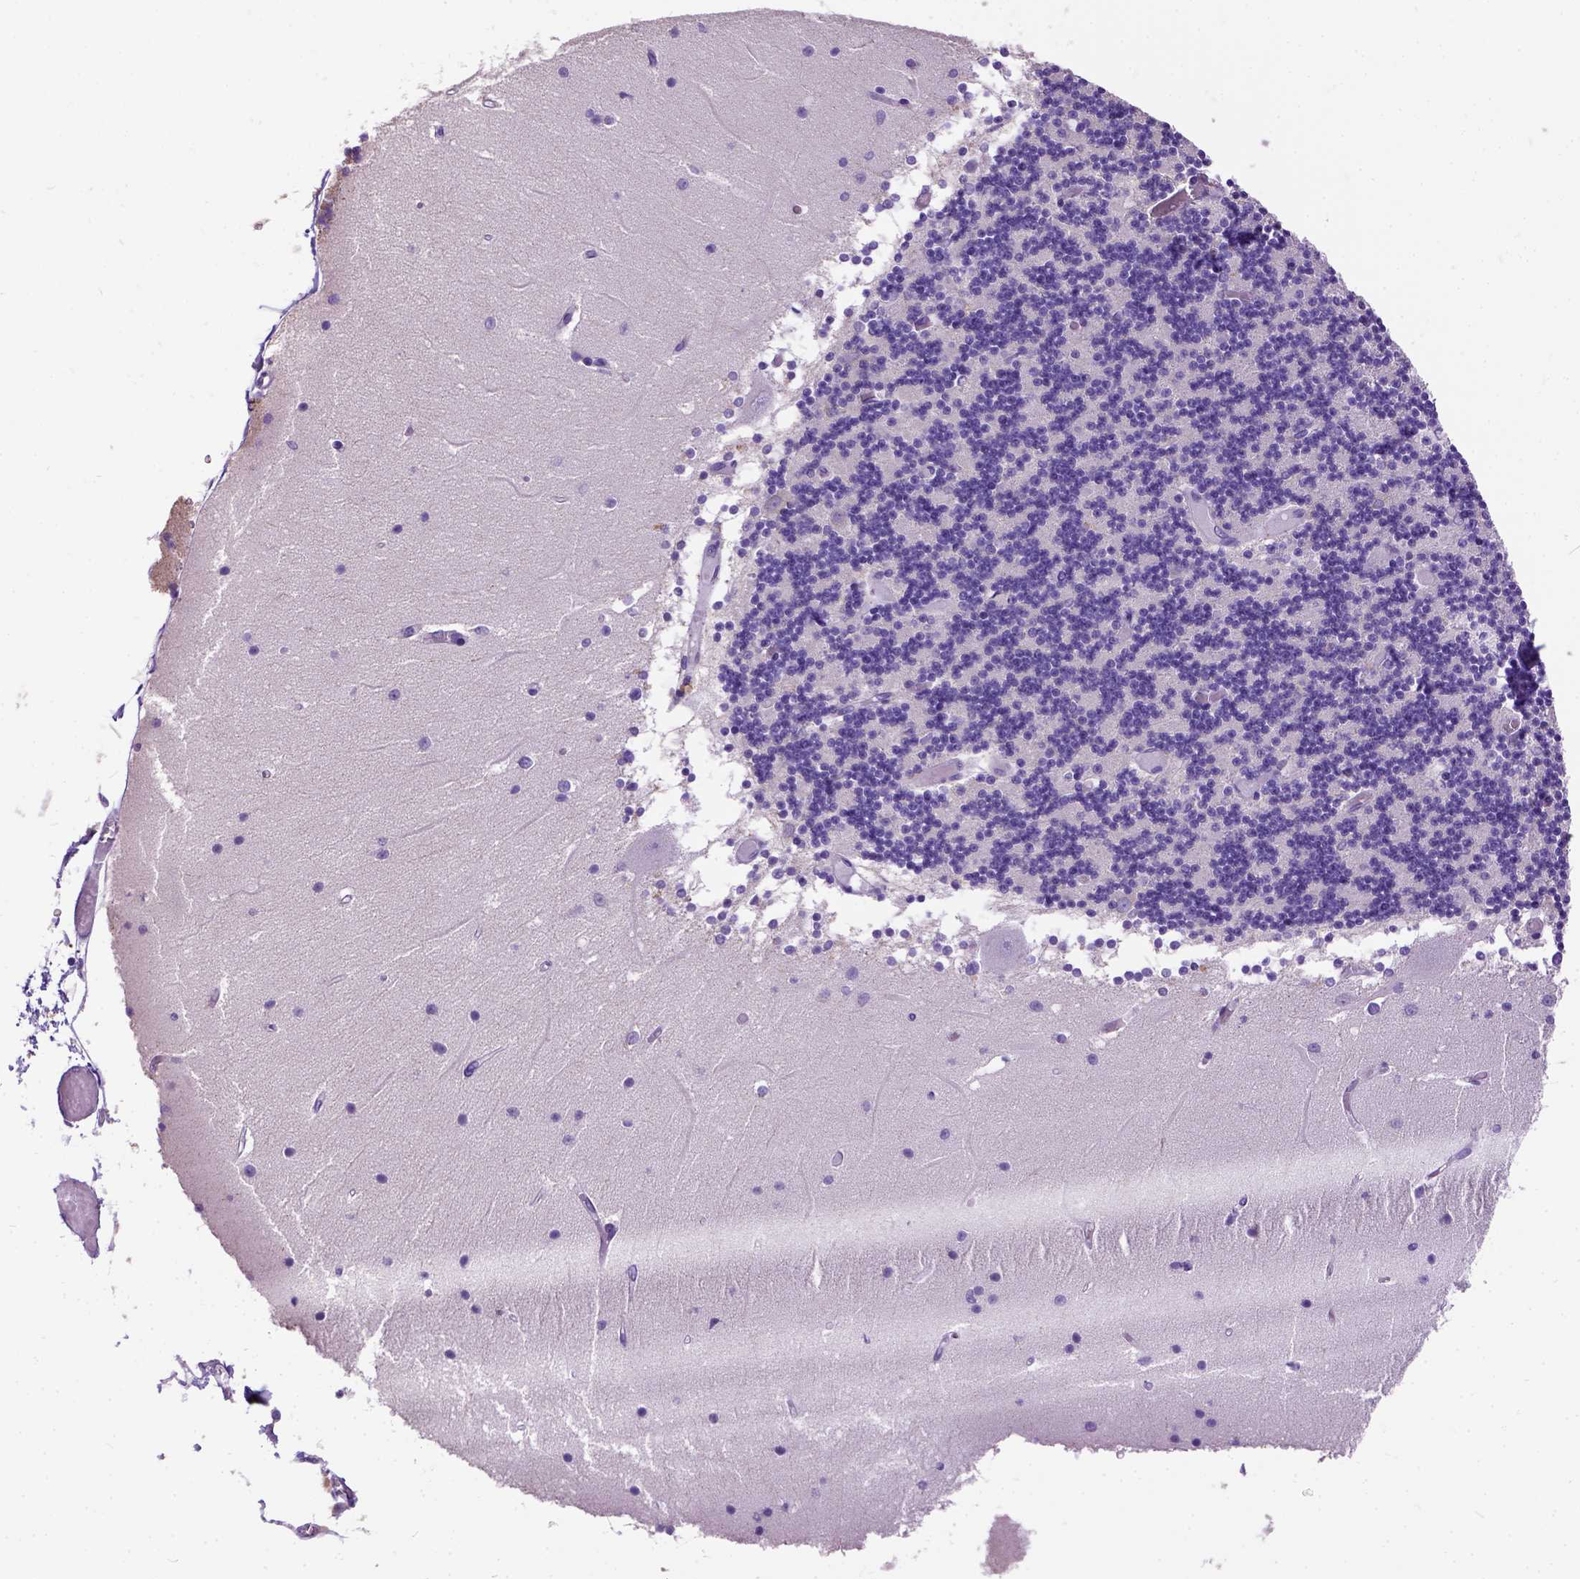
{"staining": {"intensity": "negative", "quantity": "none", "location": "none"}, "tissue": "cerebellum", "cell_type": "Cells in granular layer", "image_type": "normal", "snomed": [{"axis": "morphology", "description": "Normal tissue, NOS"}, {"axis": "topography", "description": "Cerebellum"}], "caption": "Immunohistochemical staining of unremarkable human cerebellum reveals no significant positivity in cells in granular layer. Nuclei are stained in blue.", "gene": "CFAP54", "patient": {"sex": "female", "age": 28}}